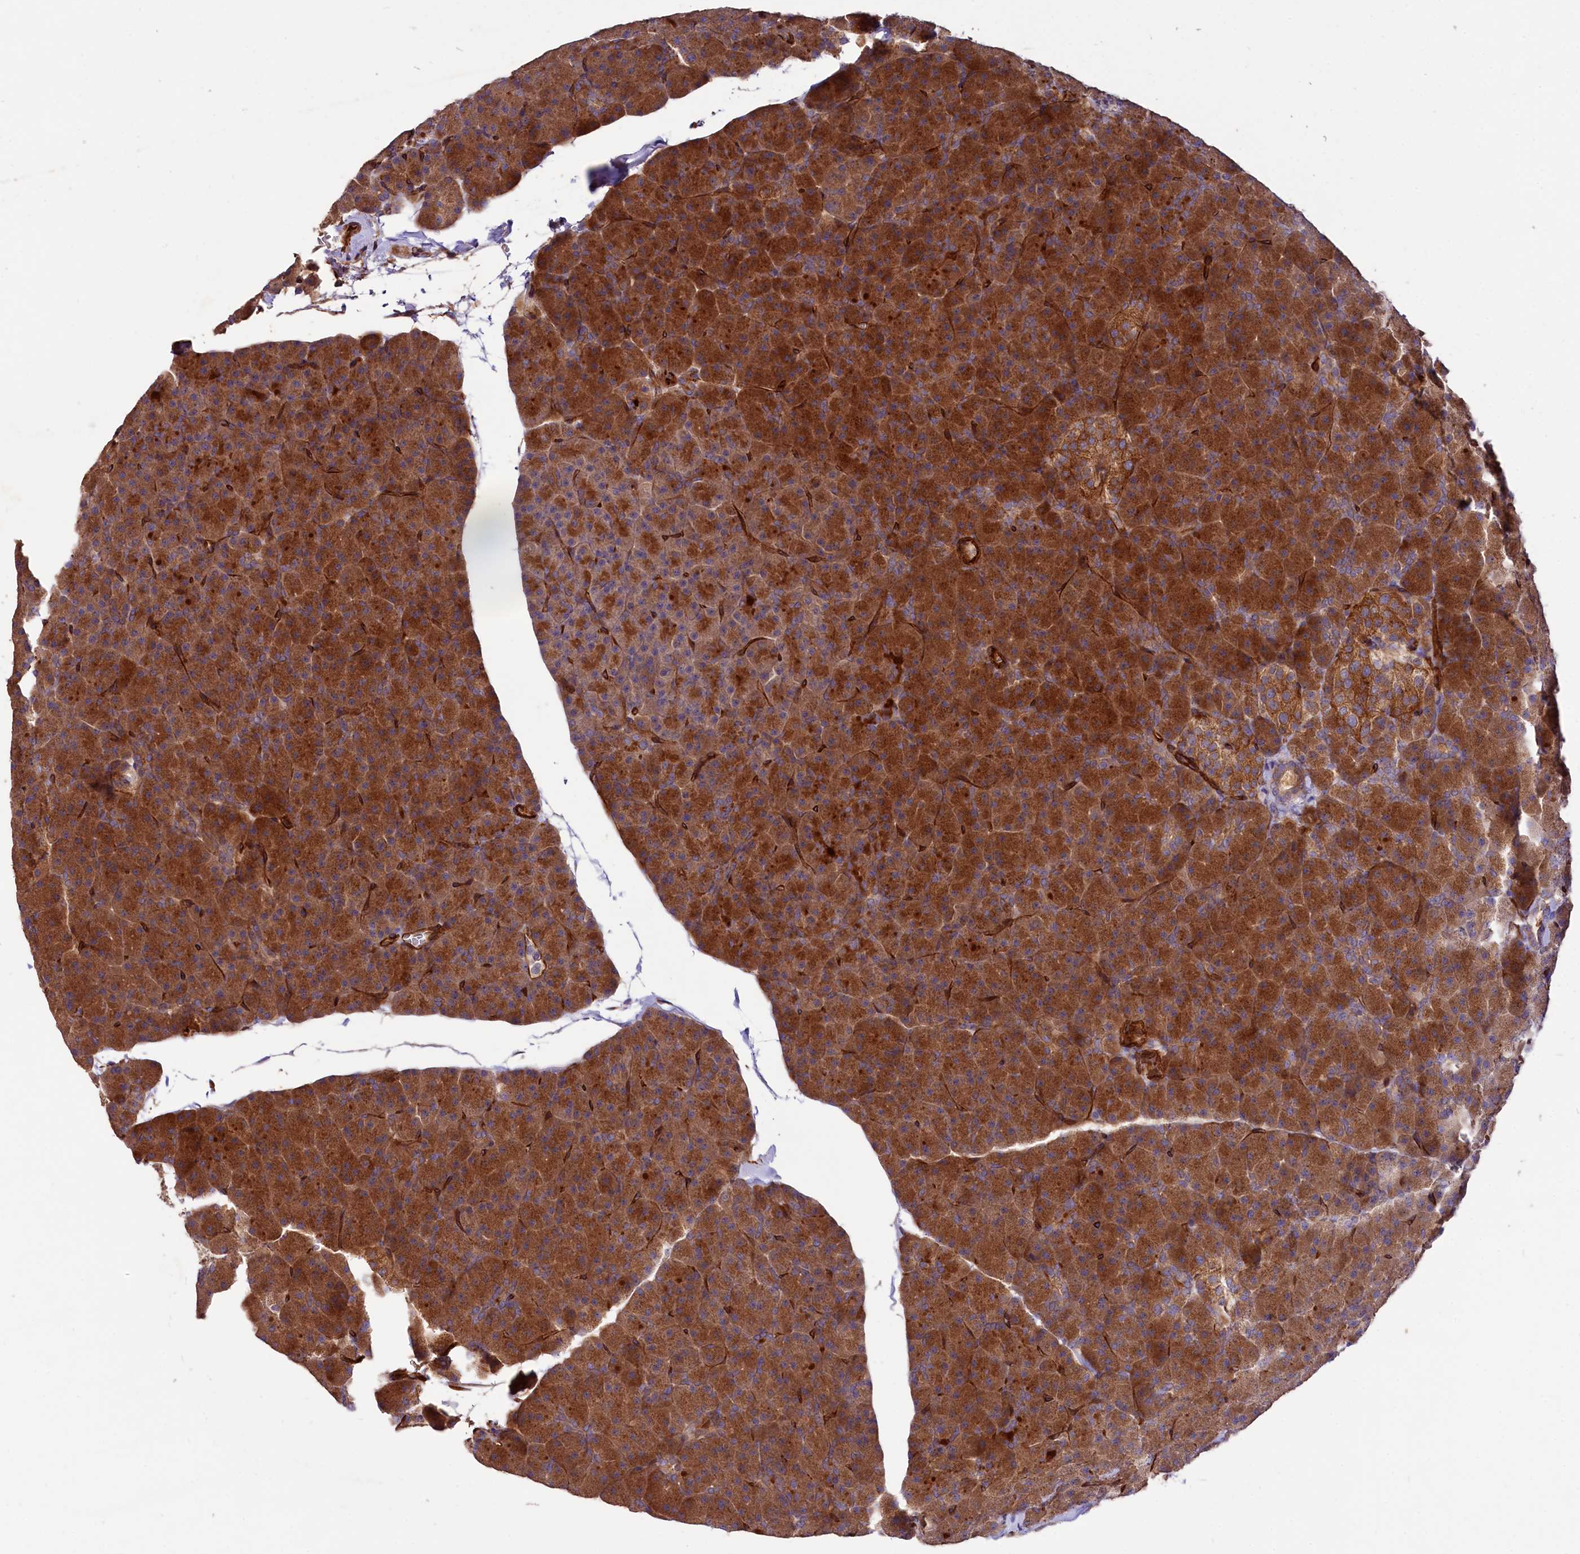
{"staining": {"intensity": "strong", "quantity": ">75%", "location": "cytoplasmic/membranous"}, "tissue": "pancreas", "cell_type": "Exocrine glandular cells", "image_type": "normal", "snomed": [{"axis": "morphology", "description": "Normal tissue, NOS"}, {"axis": "topography", "description": "Pancreas"}], "caption": "The histopathology image reveals immunohistochemical staining of unremarkable pancreas. There is strong cytoplasmic/membranous staining is appreciated in approximately >75% of exocrine glandular cells.", "gene": "SPATS2", "patient": {"sex": "male", "age": 36}}